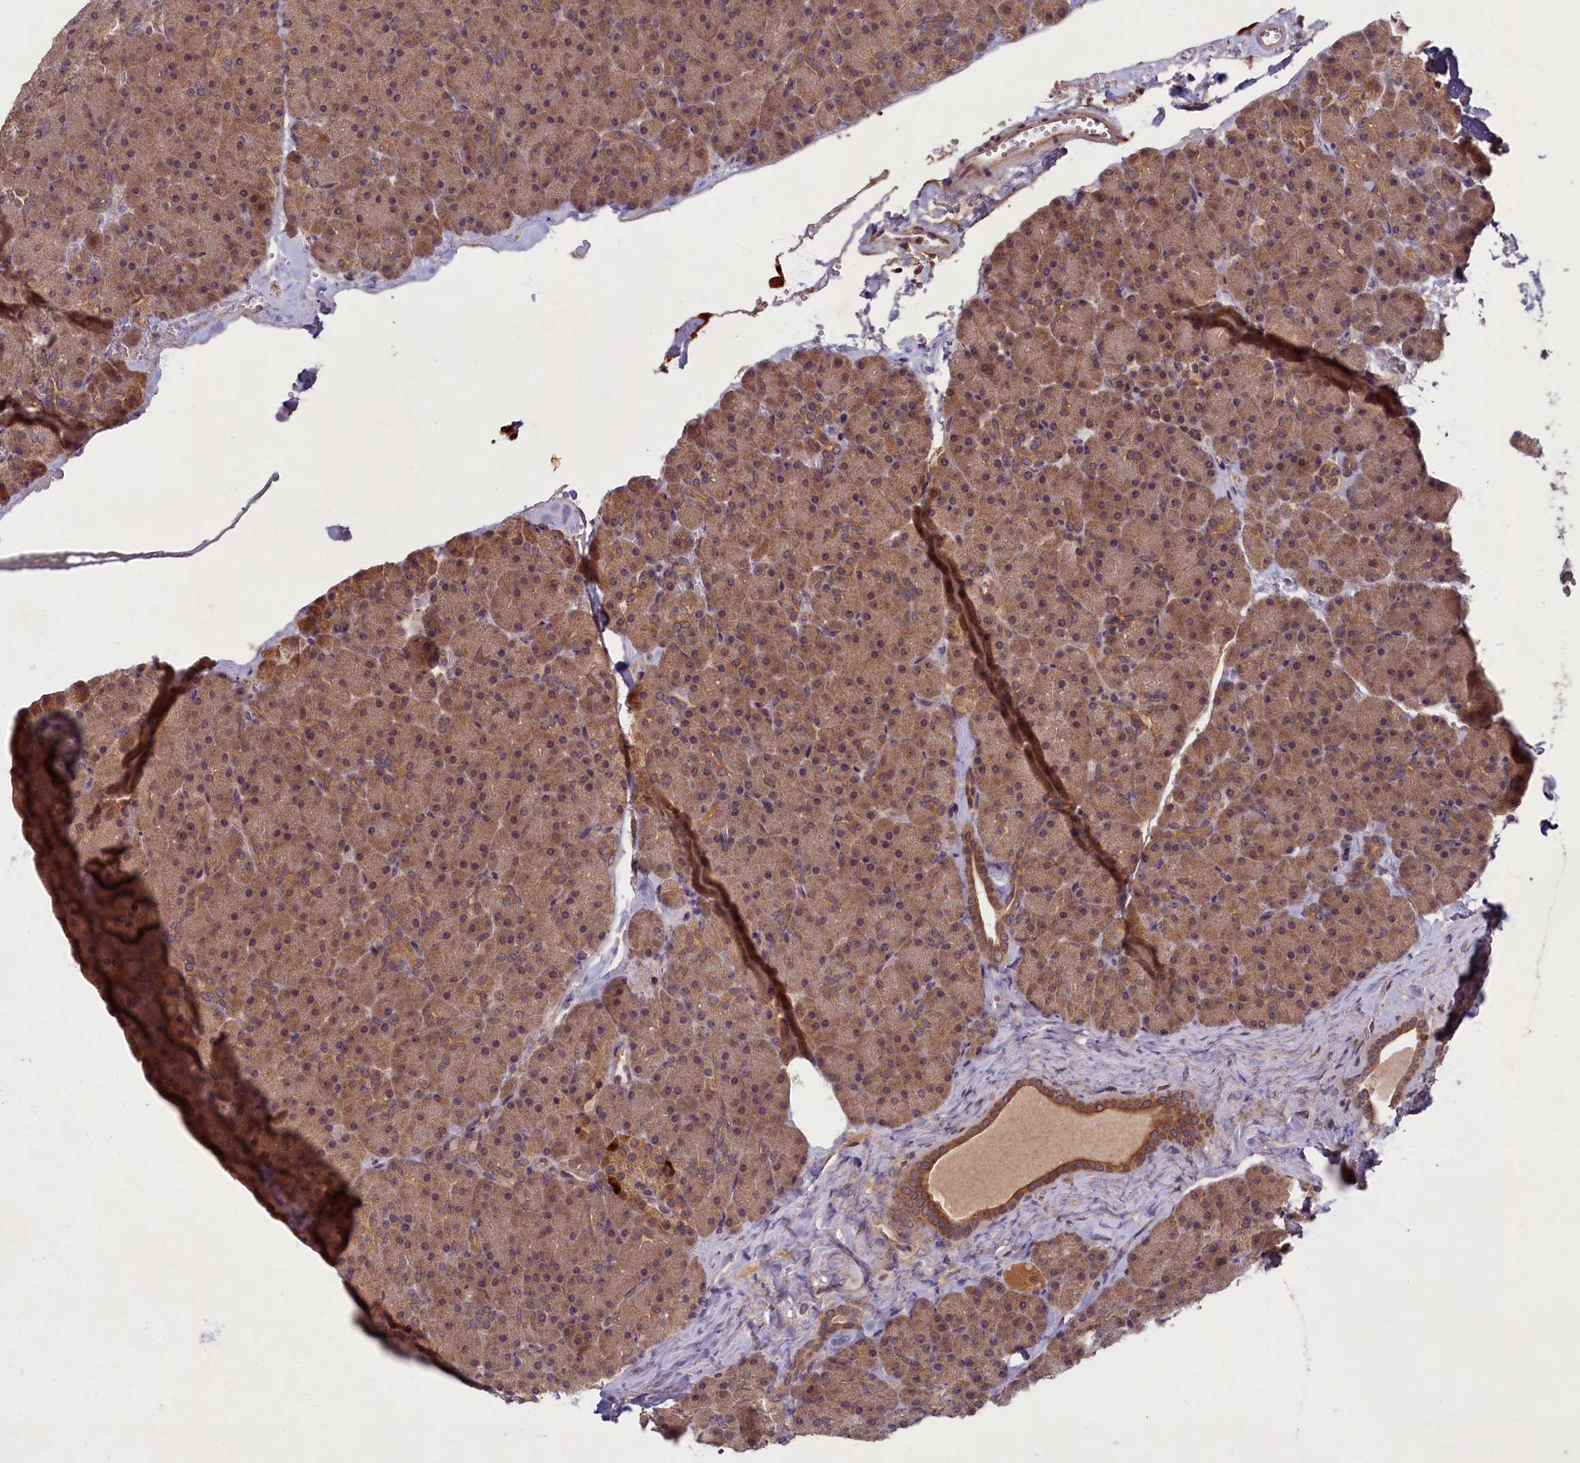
{"staining": {"intensity": "moderate", "quantity": ">75%", "location": "cytoplasmic/membranous,nuclear"}, "tissue": "pancreas", "cell_type": "Exocrine glandular cells", "image_type": "normal", "snomed": [{"axis": "morphology", "description": "Normal tissue, NOS"}, {"axis": "topography", "description": "Pancreas"}], "caption": "Immunohistochemistry (DAB (3,3'-diaminobenzidine)) staining of unremarkable pancreas demonstrates moderate cytoplasmic/membranous,nuclear protein positivity in approximately >75% of exocrine glandular cells. The staining was performed using DAB, with brown indicating positive protein expression. Nuclei are stained blue with hematoxylin.", "gene": "BICD1", "patient": {"sex": "male", "age": 36}}